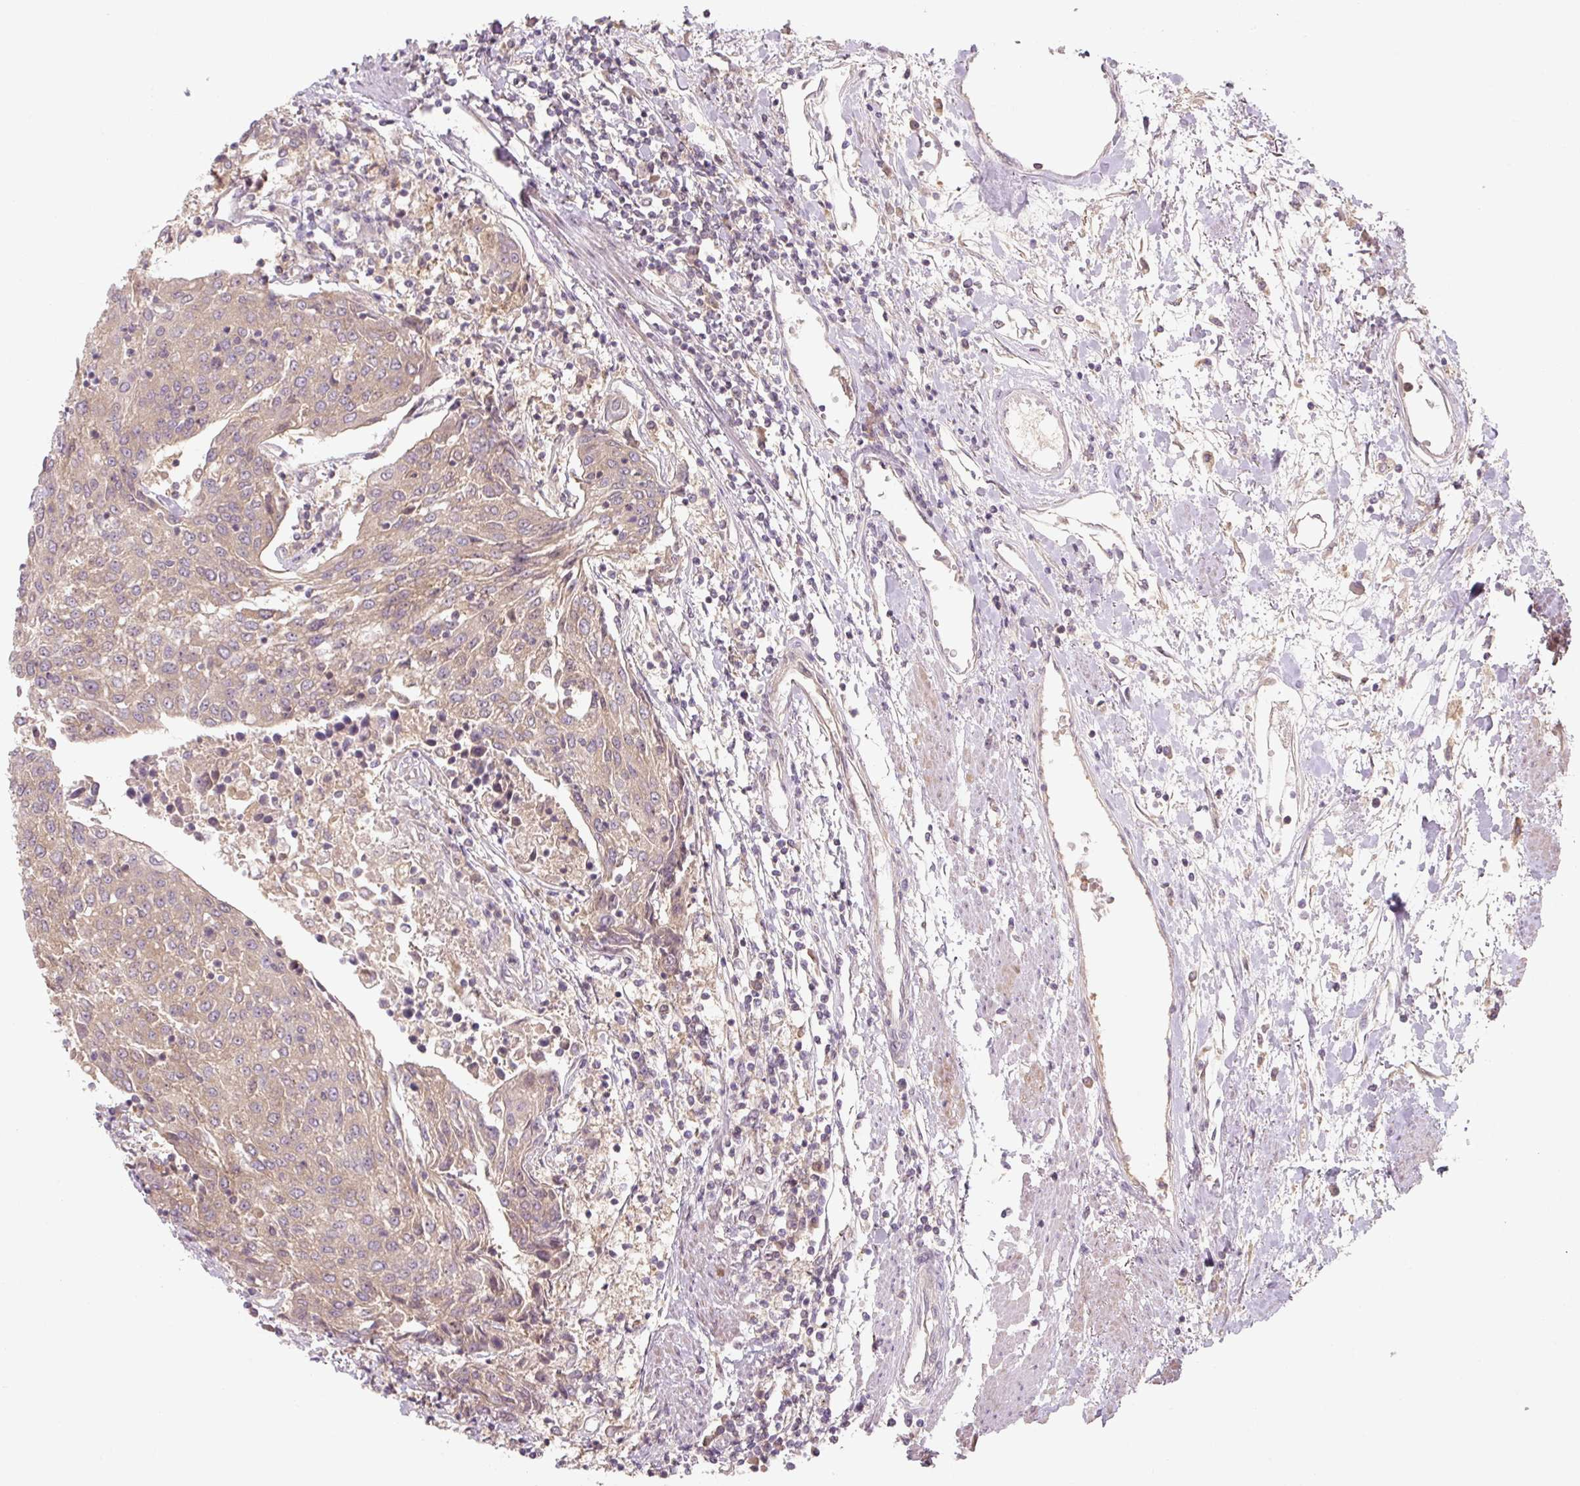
{"staining": {"intensity": "weak", "quantity": ">75%", "location": "cytoplasmic/membranous"}, "tissue": "urothelial cancer", "cell_type": "Tumor cells", "image_type": "cancer", "snomed": [{"axis": "morphology", "description": "Urothelial carcinoma, High grade"}, {"axis": "topography", "description": "Urinary bladder"}], "caption": "High-grade urothelial carcinoma stained for a protein (brown) exhibits weak cytoplasmic/membranous positive expression in approximately >75% of tumor cells.", "gene": "C2orf73", "patient": {"sex": "female", "age": 85}}